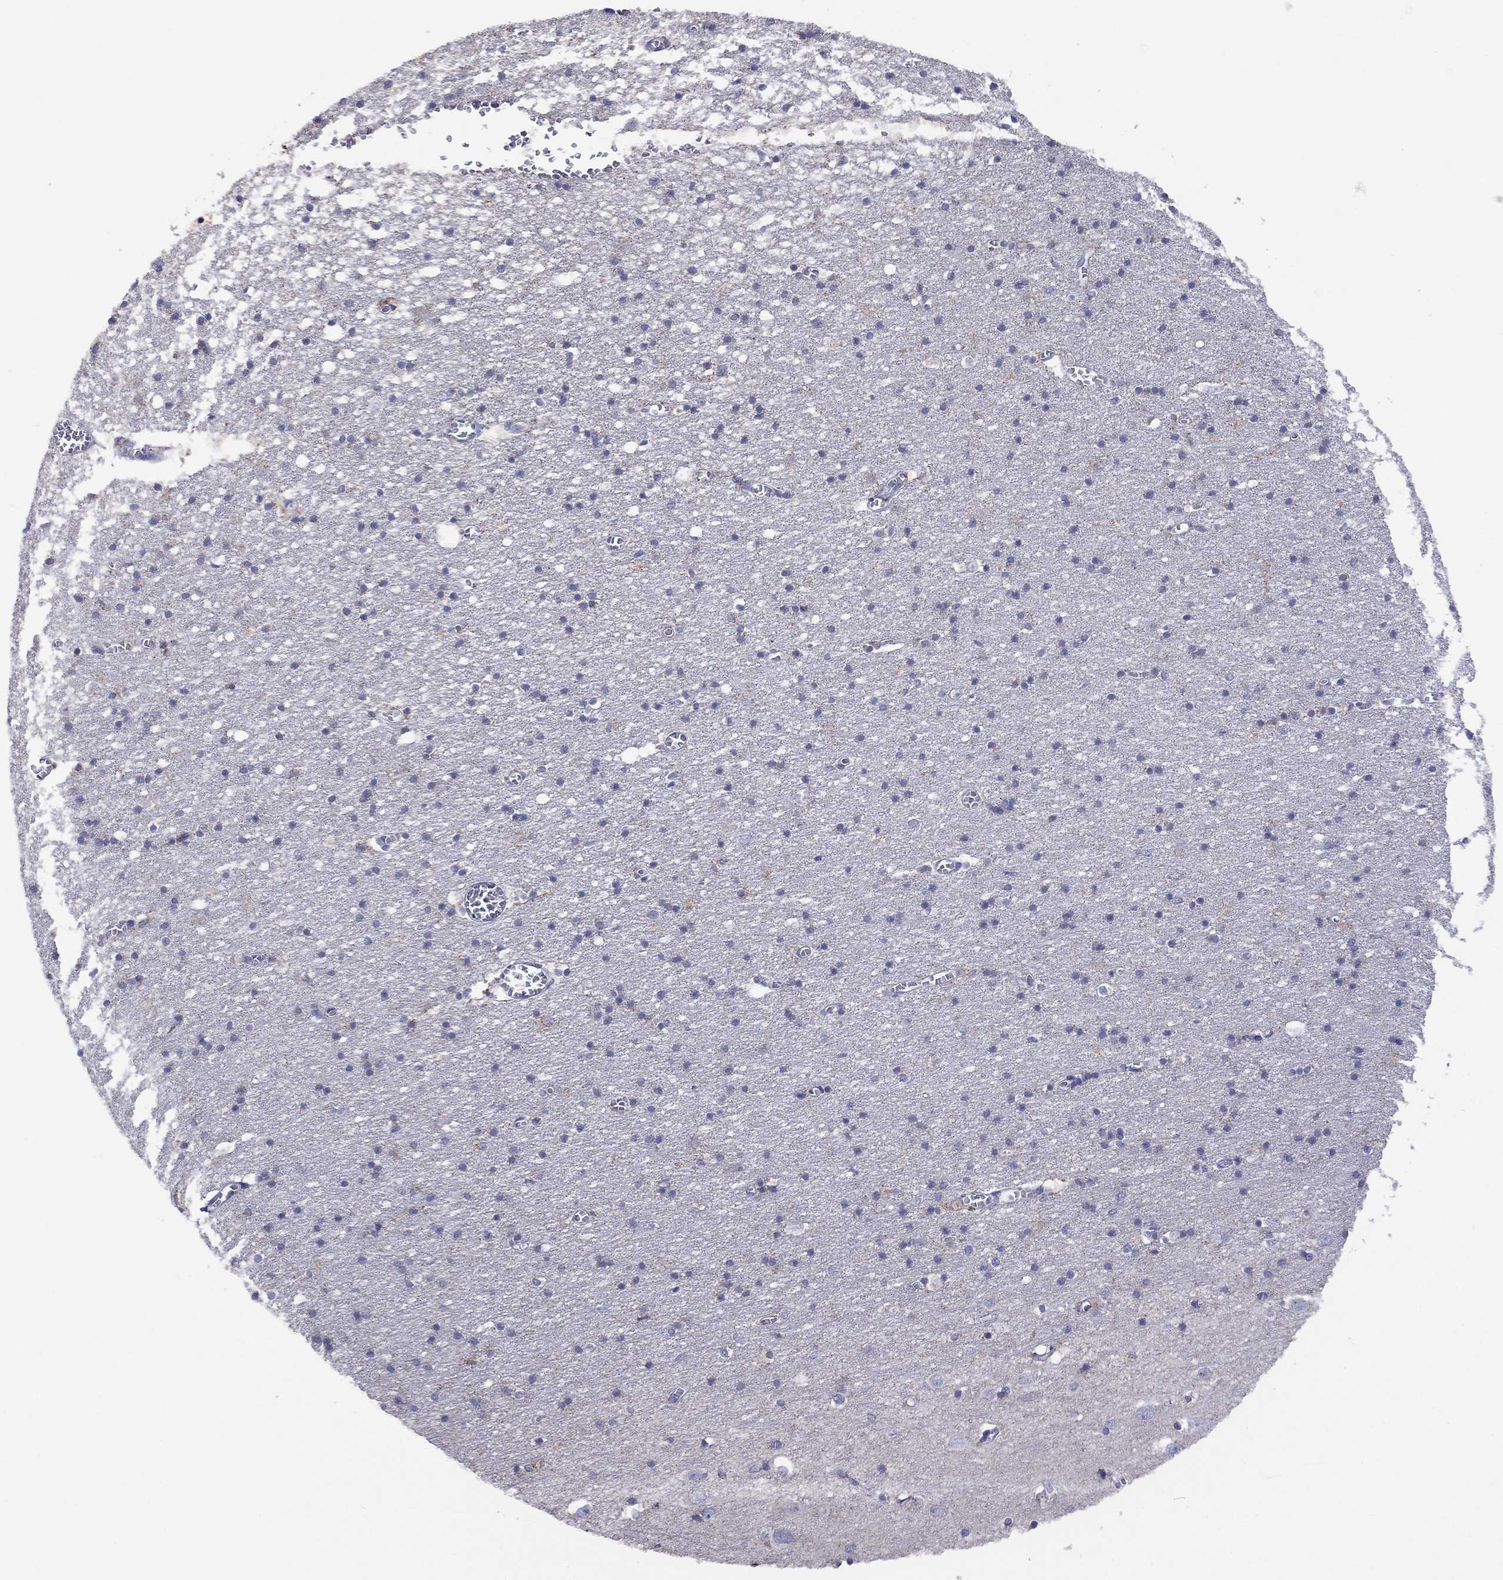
{"staining": {"intensity": "negative", "quantity": "none", "location": "none"}, "tissue": "cerebral cortex", "cell_type": "Endothelial cells", "image_type": "normal", "snomed": [{"axis": "morphology", "description": "Normal tissue, NOS"}, {"axis": "topography", "description": "Cerebral cortex"}], "caption": "The micrograph reveals no staining of endothelial cells in unremarkable cerebral cortex.", "gene": "CLVS1", "patient": {"sex": "male", "age": 70}}